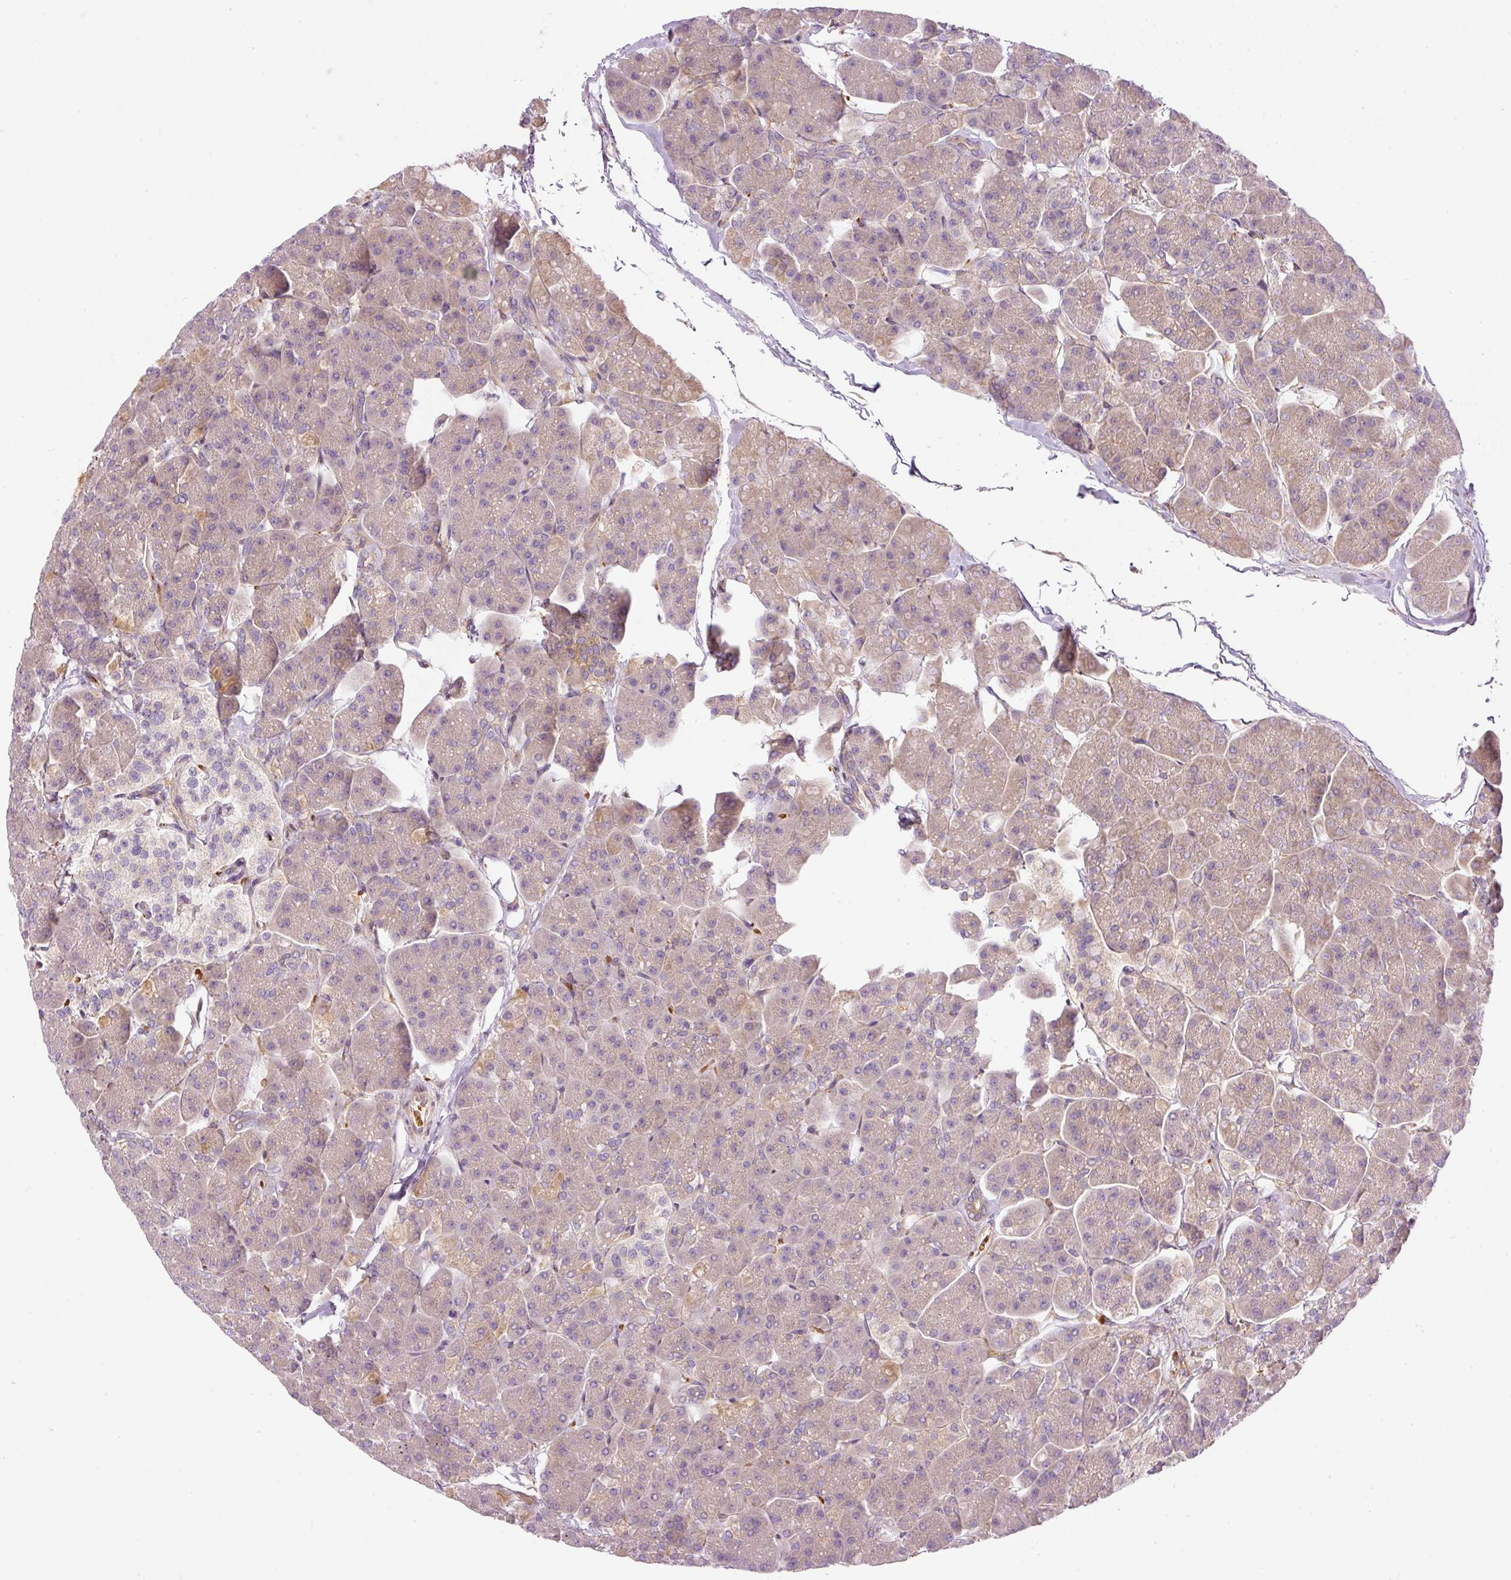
{"staining": {"intensity": "weak", "quantity": "25%-75%", "location": "cytoplasmic/membranous"}, "tissue": "pancreas", "cell_type": "Exocrine glandular cells", "image_type": "normal", "snomed": [{"axis": "morphology", "description": "Normal tissue, NOS"}, {"axis": "topography", "description": "Pancreas"}, {"axis": "topography", "description": "Peripheral nerve tissue"}], "caption": "Weak cytoplasmic/membranous expression for a protein is seen in about 25%-75% of exocrine glandular cells of normal pancreas using immunohistochemistry.", "gene": "TBC1D2B", "patient": {"sex": "male", "age": 54}}